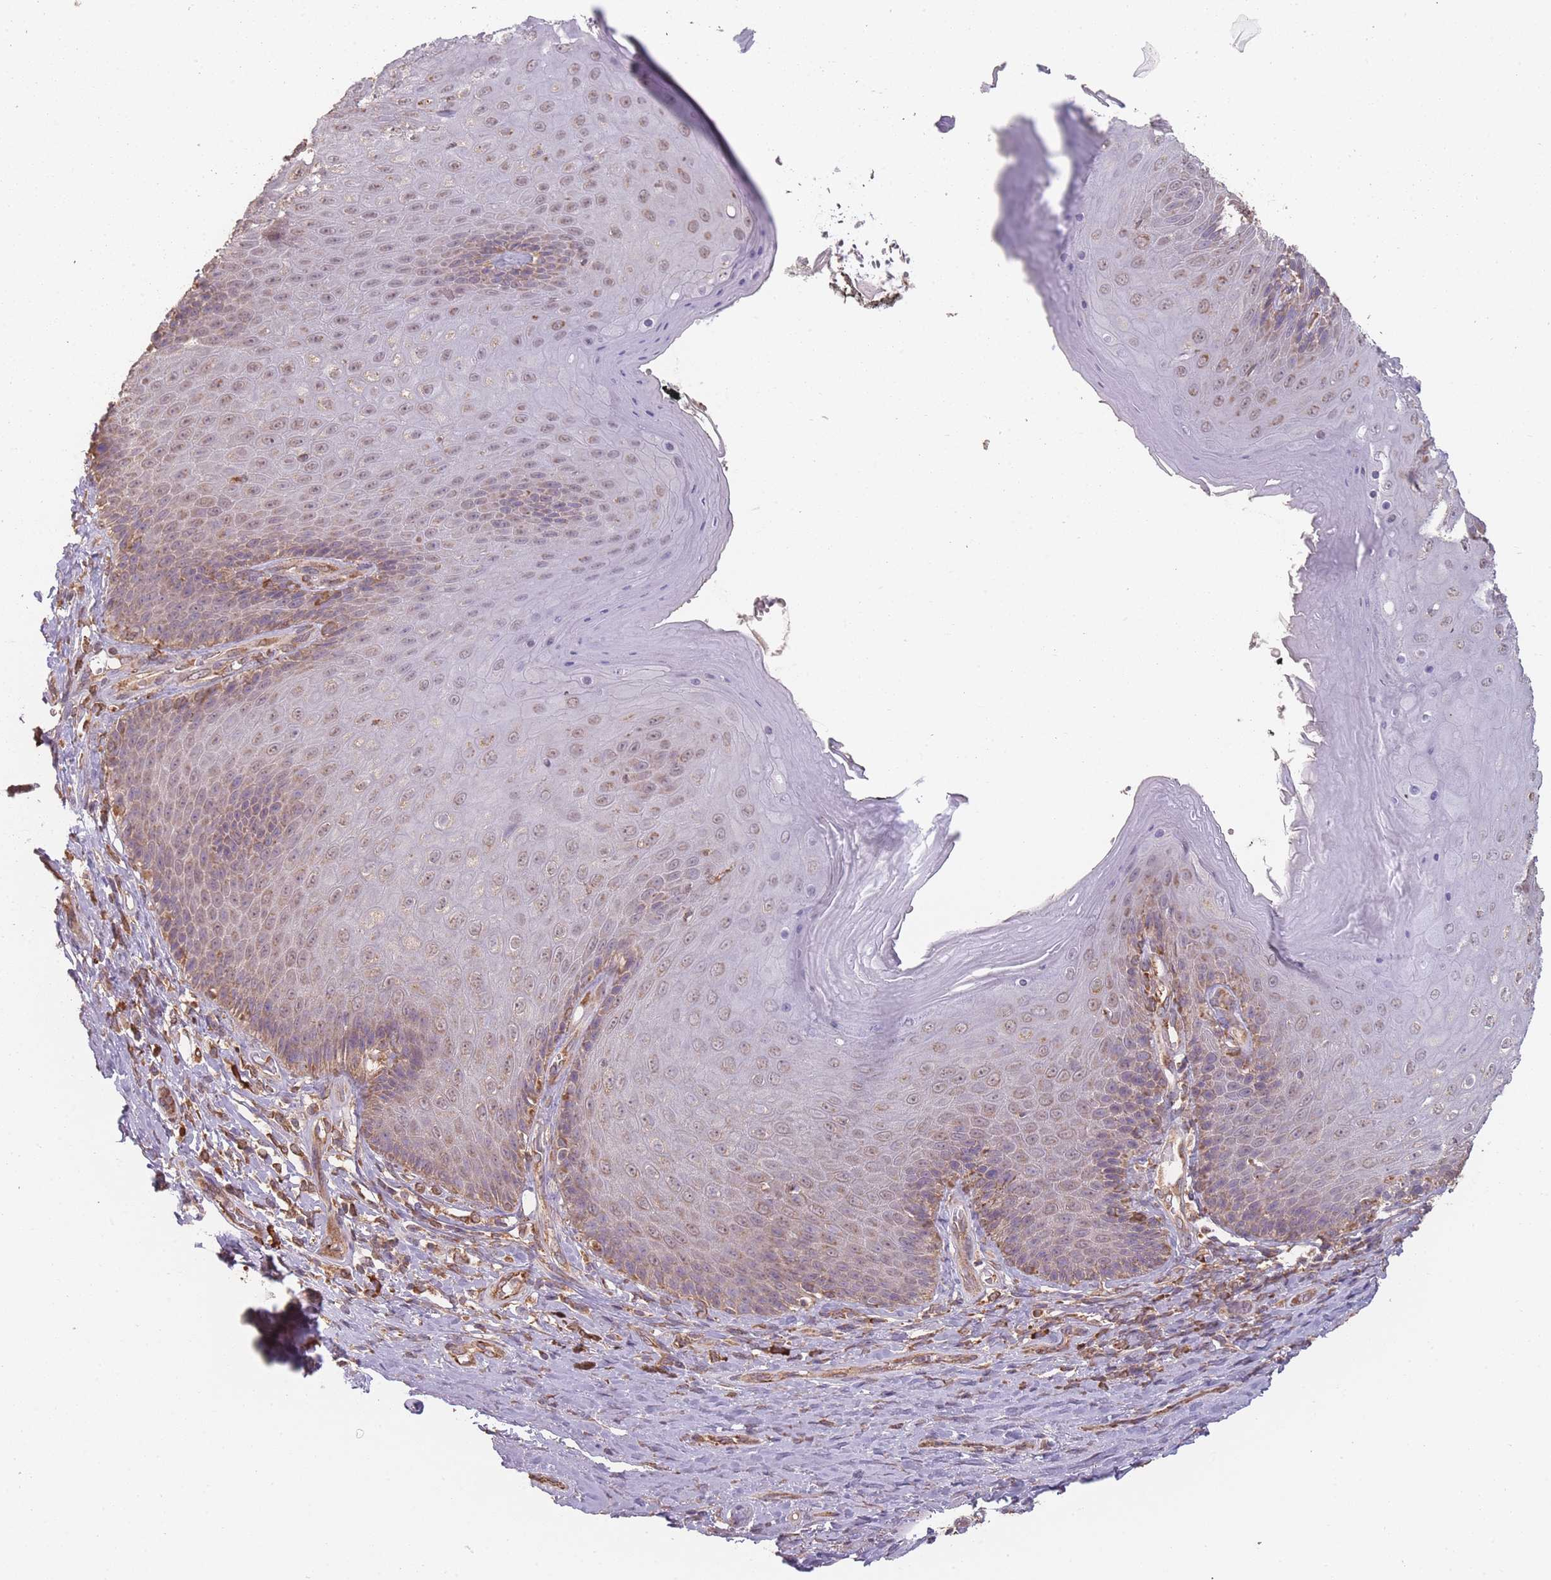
{"staining": {"intensity": "weak", "quantity": "25%-75%", "location": "cytoplasmic/membranous,nuclear"}, "tissue": "skin", "cell_type": "Epidermal cells", "image_type": "normal", "snomed": [{"axis": "morphology", "description": "Normal tissue, NOS"}, {"axis": "topography", "description": "Anal"}, {"axis": "topography", "description": "Peripheral nerve tissue"}], "caption": "A low amount of weak cytoplasmic/membranous,nuclear positivity is identified in approximately 25%-75% of epidermal cells in benign skin.", "gene": "SANBR", "patient": {"sex": "male", "age": 53}}